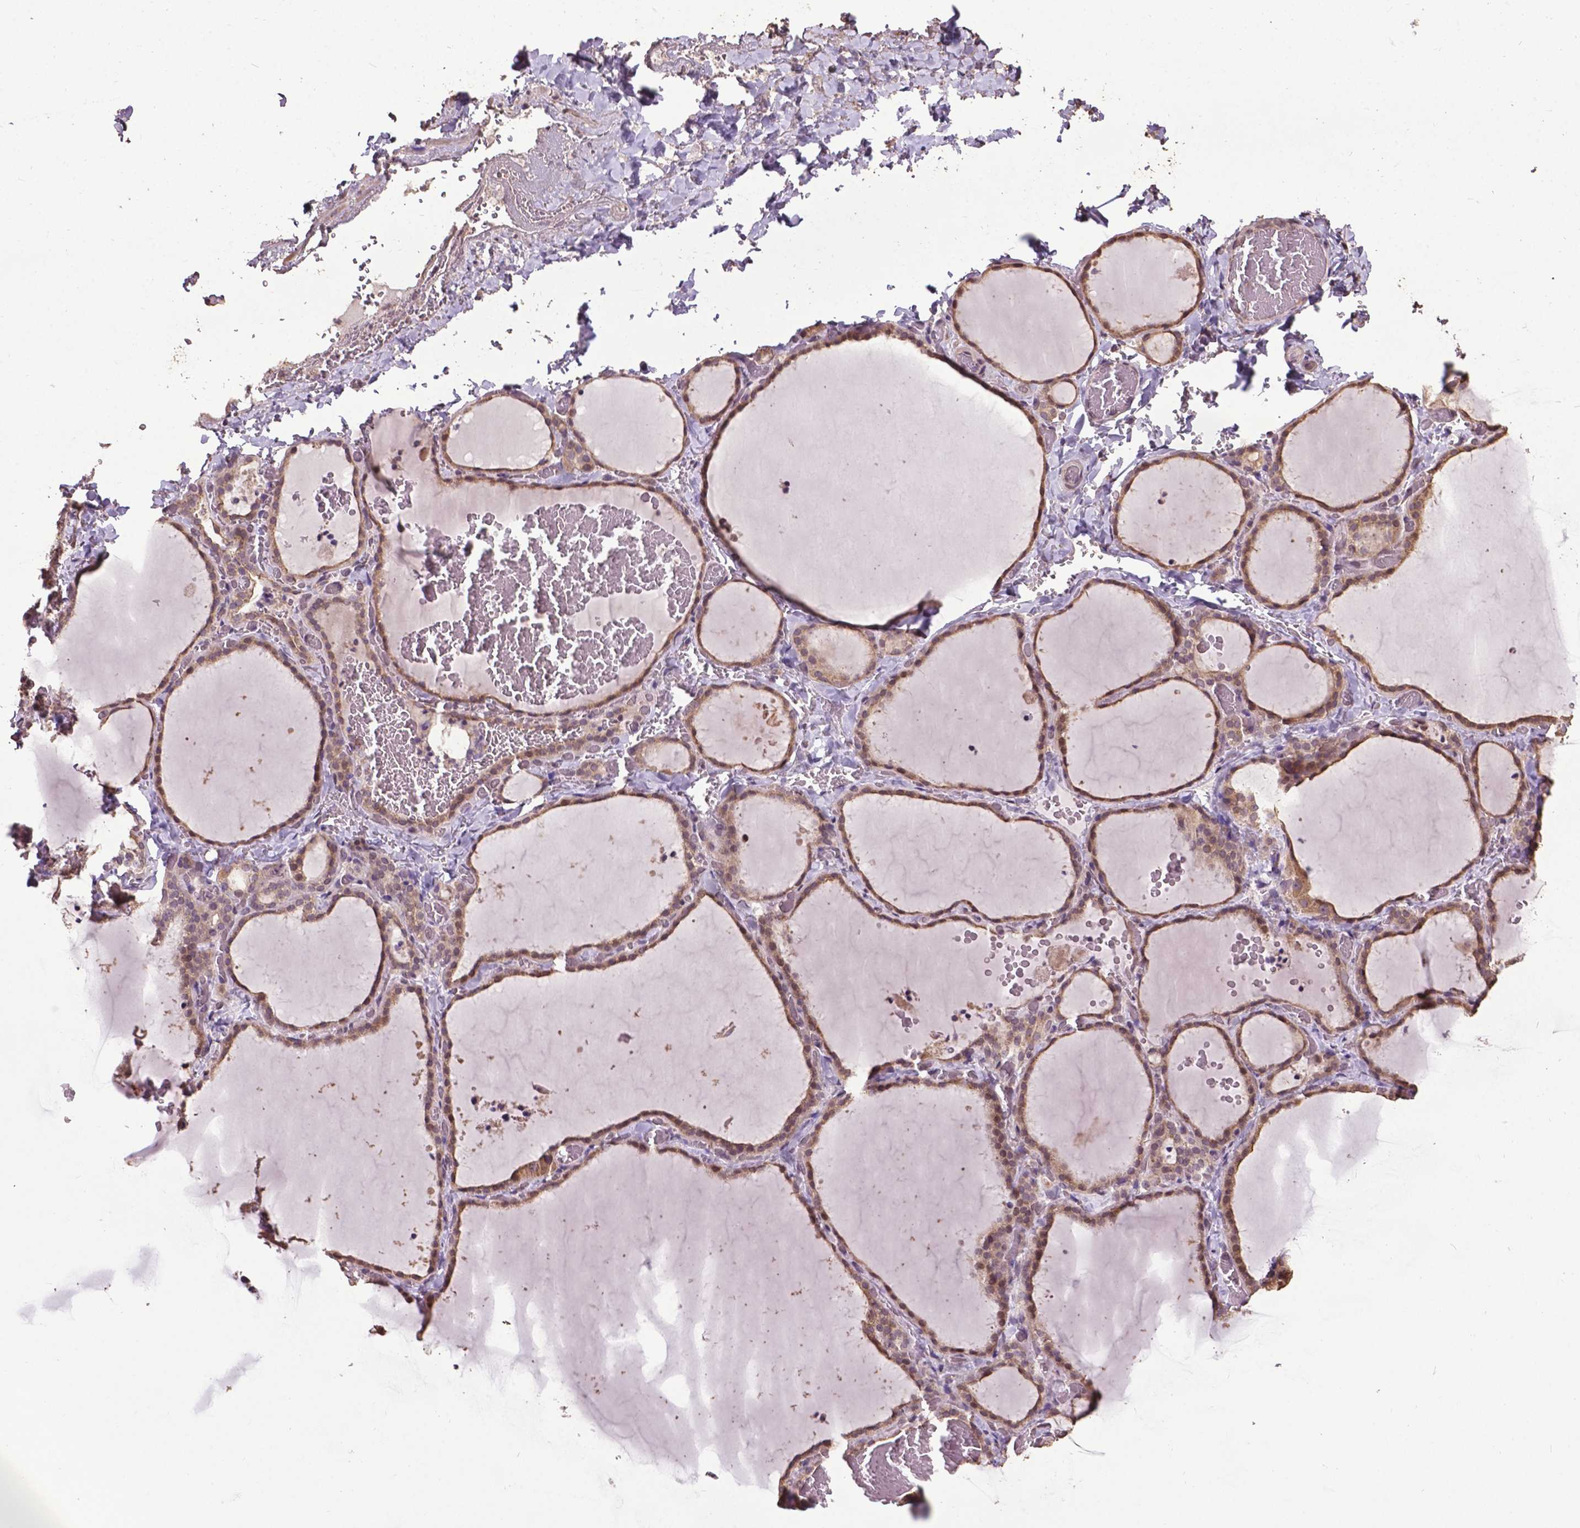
{"staining": {"intensity": "weak", "quantity": ">75%", "location": "cytoplasmic/membranous"}, "tissue": "thyroid gland", "cell_type": "Glandular cells", "image_type": "normal", "snomed": [{"axis": "morphology", "description": "Normal tissue, NOS"}, {"axis": "topography", "description": "Thyroid gland"}], "caption": "Immunohistochemical staining of normal thyroid gland exhibits weak cytoplasmic/membranous protein positivity in approximately >75% of glandular cells. (DAB (3,3'-diaminobenzidine) IHC, brown staining for protein, blue staining for nuclei).", "gene": "GLRA2", "patient": {"sex": "female", "age": 22}}